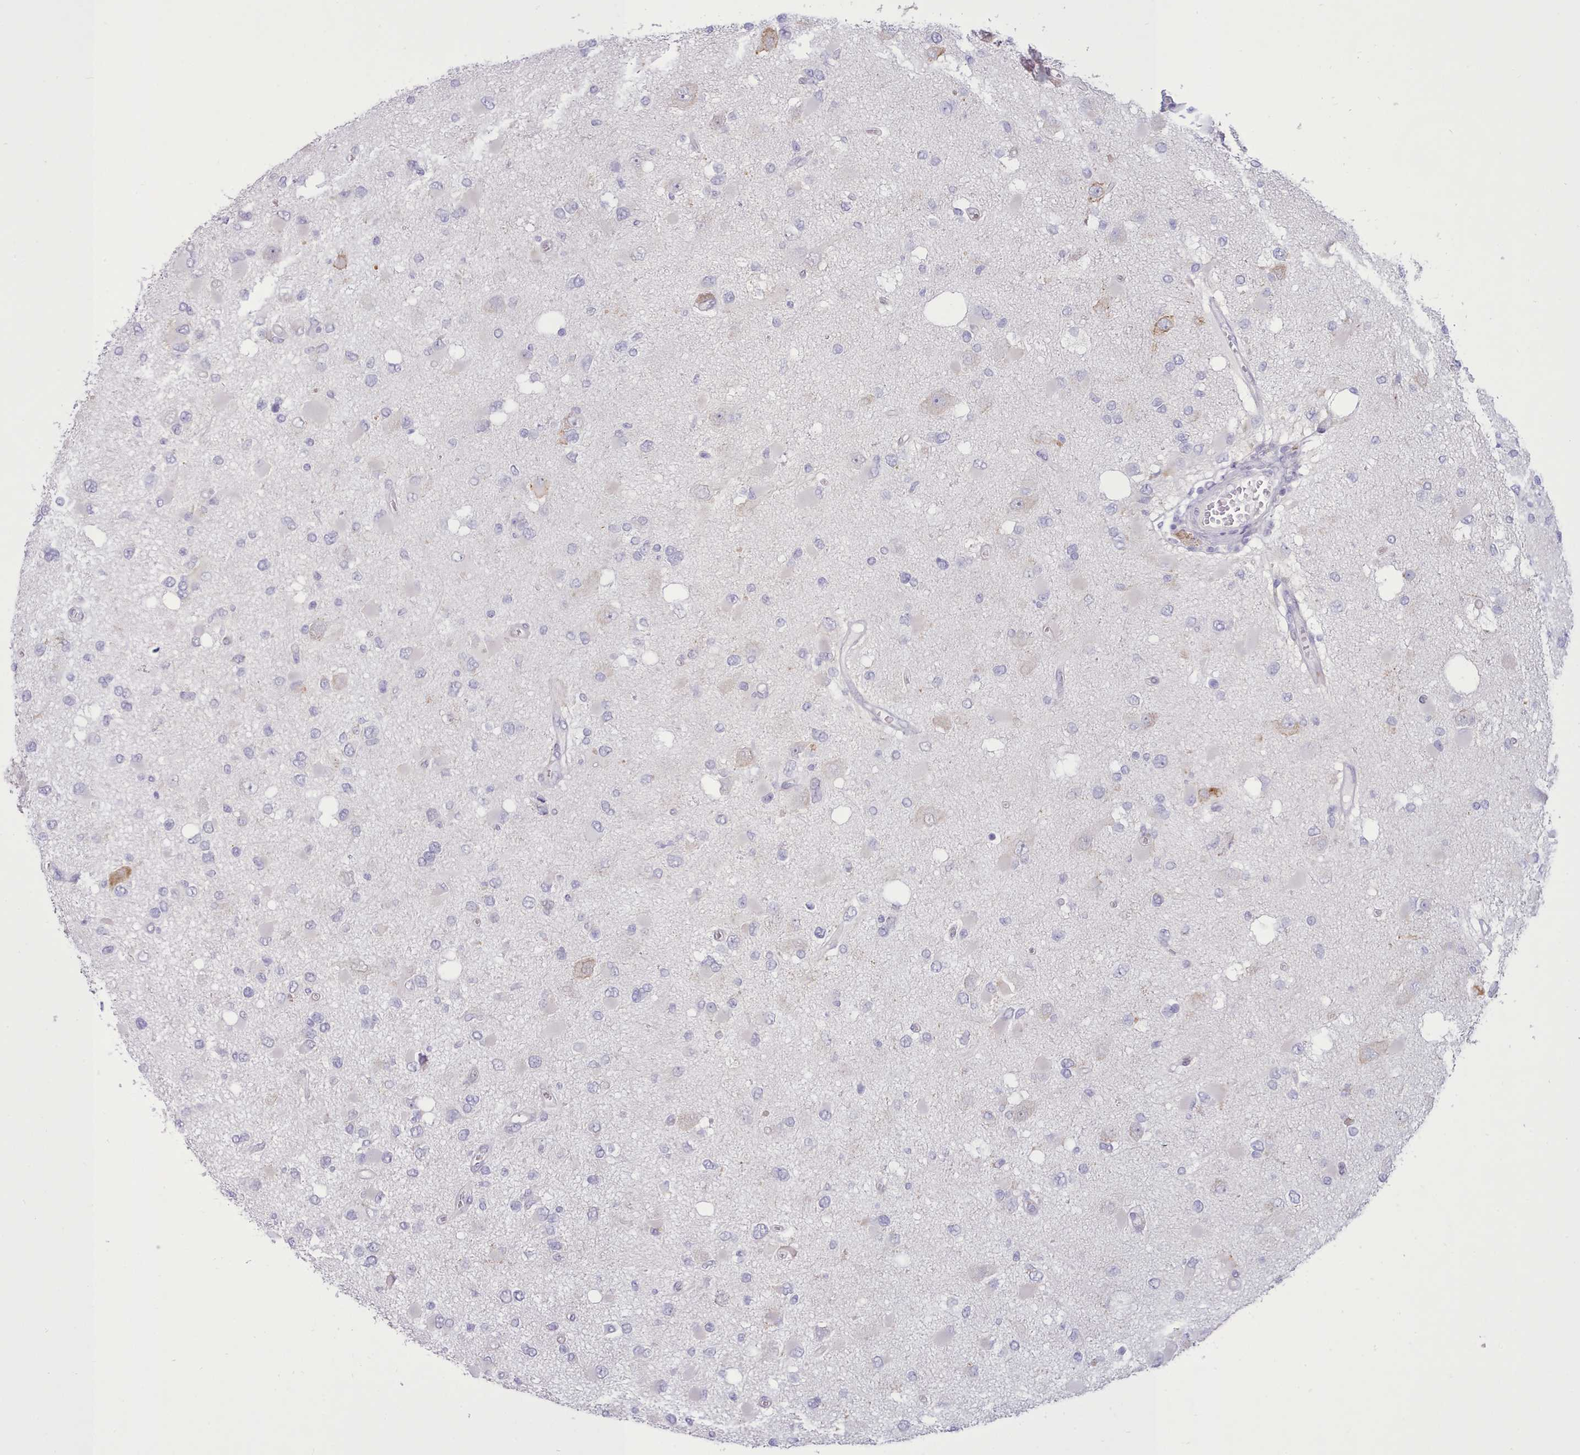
{"staining": {"intensity": "negative", "quantity": "none", "location": "none"}, "tissue": "glioma", "cell_type": "Tumor cells", "image_type": "cancer", "snomed": [{"axis": "morphology", "description": "Glioma, malignant, High grade"}, {"axis": "topography", "description": "Brain"}], "caption": "Tumor cells are negative for brown protein staining in high-grade glioma (malignant).", "gene": "TMEM253", "patient": {"sex": "male", "age": 53}}